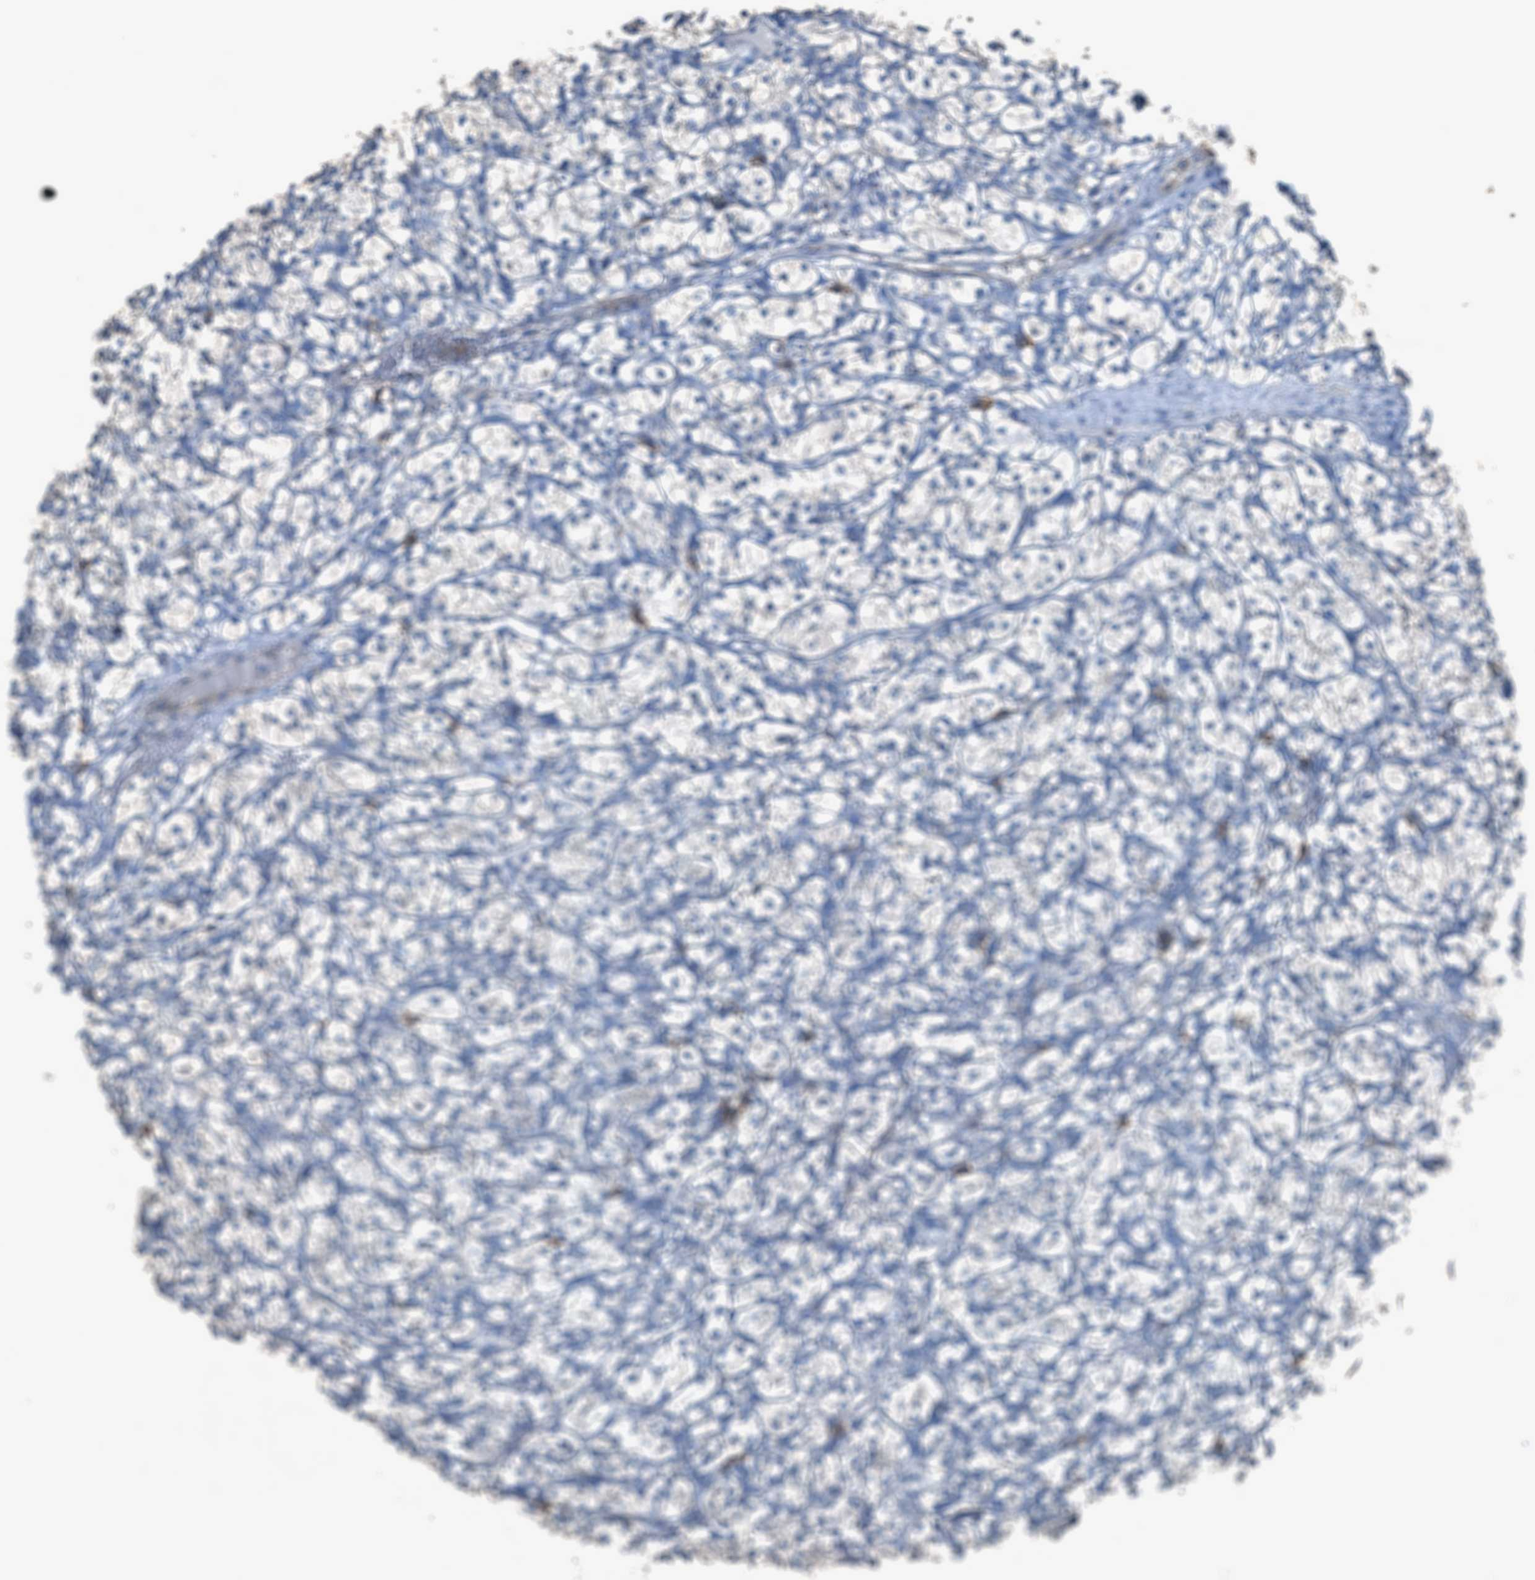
{"staining": {"intensity": "negative", "quantity": "none", "location": "none"}, "tissue": "renal cancer", "cell_type": "Tumor cells", "image_type": "cancer", "snomed": [{"axis": "morphology", "description": "Adenocarcinoma, NOS"}, {"axis": "topography", "description": "Kidney"}], "caption": "DAB immunohistochemical staining of adenocarcinoma (renal) displays no significant staining in tumor cells.", "gene": "OR51E1", "patient": {"sex": "female", "age": 69}}